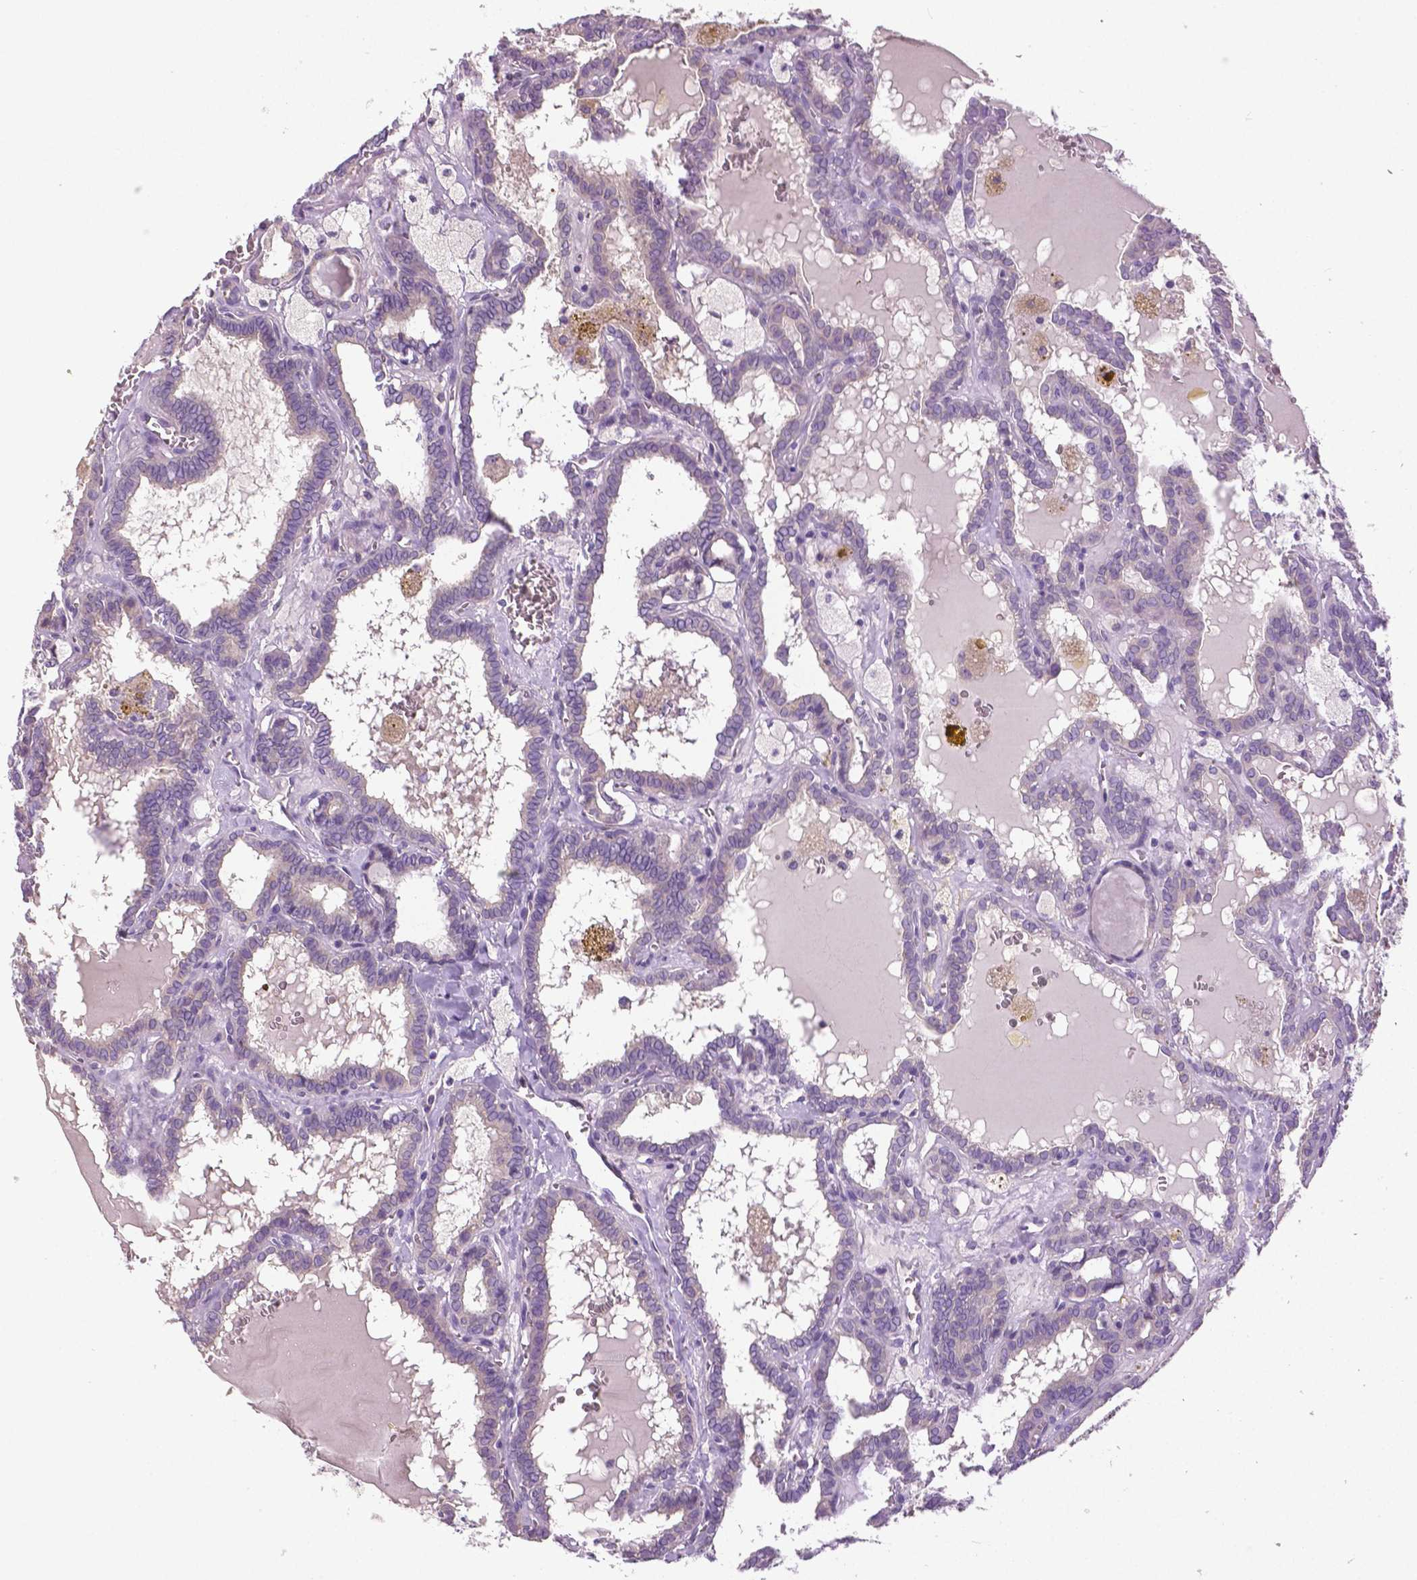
{"staining": {"intensity": "negative", "quantity": "none", "location": "none"}, "tissue": "thyroid cancer", "cell_type": "Tumor cells", "image_type": "cancer", "snomed": [{"axis": "morphology", "description": "Papillary adenocarcinoma, NOS"}, {"axis": "topography", "description": "Thyroid gland"}], "caption": "Protein analysis of thyroid papillary adenocarcinoma displays no significant positivity in tumor cells.", "gene": "DNAH12", "patient": {"sex": "female", "age": 39}}